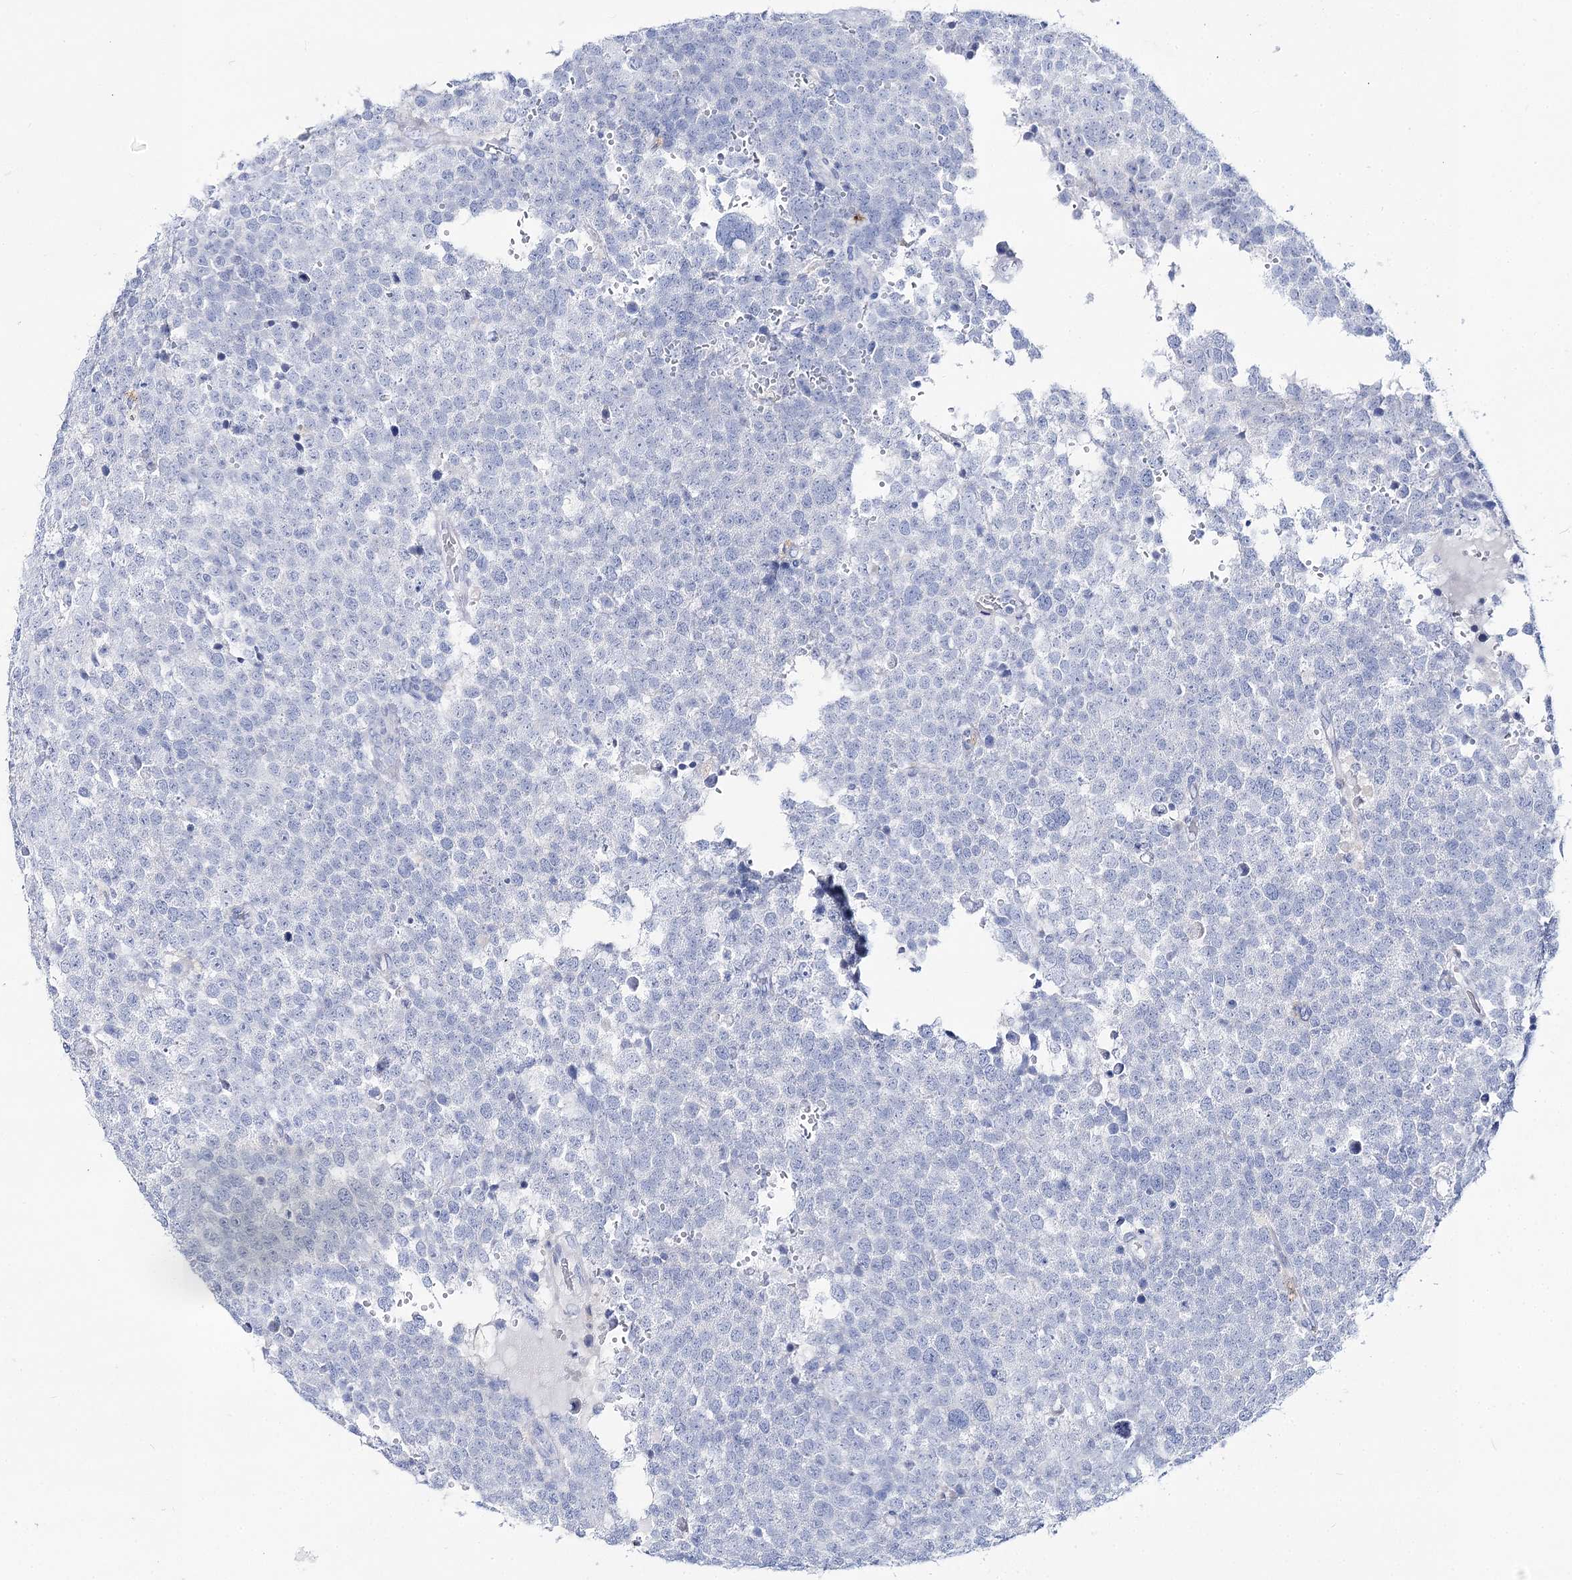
{"staining": {"intensity": "negative", "quantity": "none", "location": "none"}, "tissue": "testis cancer", "cell_type": "Tumor cells", "image_type": "cancer", "snomed": [{"axis": "morphology", "description": "Seminoma, NOS"}, {"axis": "topography", "description": "Testis"}], "caption": "Immunohistochemistry (IHC) photomicrograph of testis cancer stained for a protein (brown), which displays no expression in tumor cells. (Brightfield microscopy of DAB immunohistochemistry (IHC) at high magnification).", "gene": "SLC3A1", "patient": {"sex": "male", "age": 71}}